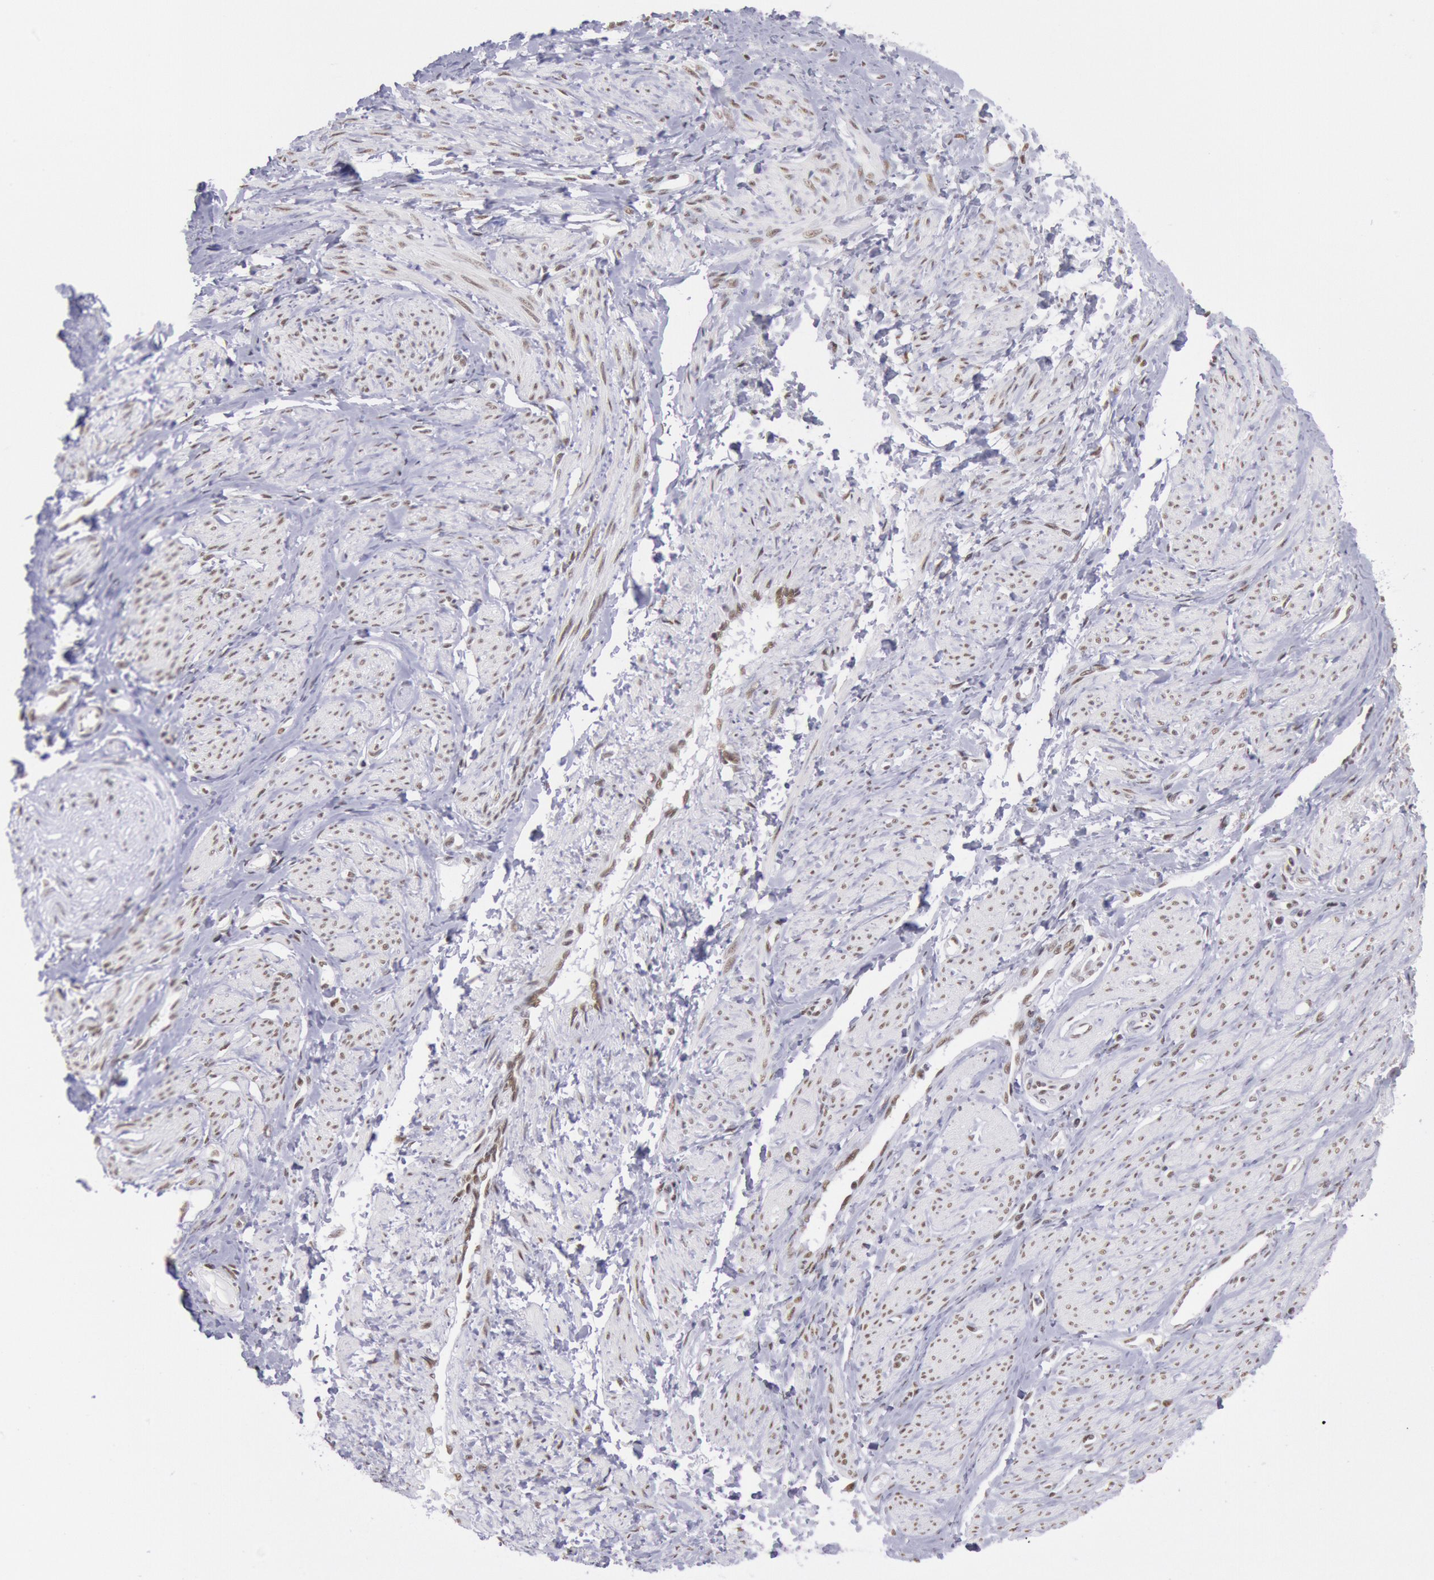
{"staining": {"intensity": "moderate", "quantity": ">75%", "location": "nuclear"}, "tissue": "smooth muscle", "cell_type": "Smooth muscle cells", "image_type": "normal", "snomed": [{"axis": "morphology", "description": "Normal tissue, NOS"}, {"axis": "topography", "description": "Smooth muscle"}, {"axis": "topography", "description": "Uterus"}], "caption": "Immunohistochemistry photomicrograph of normal smooth muscle: human smooth muscle stained using immunohistochemistry exhibits medium levels of moderate protein expression localized specifically in the nuclear of smooth muscle cells, appearing as a nuclear brown color.", "gene": "SNRPD3", "patient": {"sex": "female", "age": 39}}